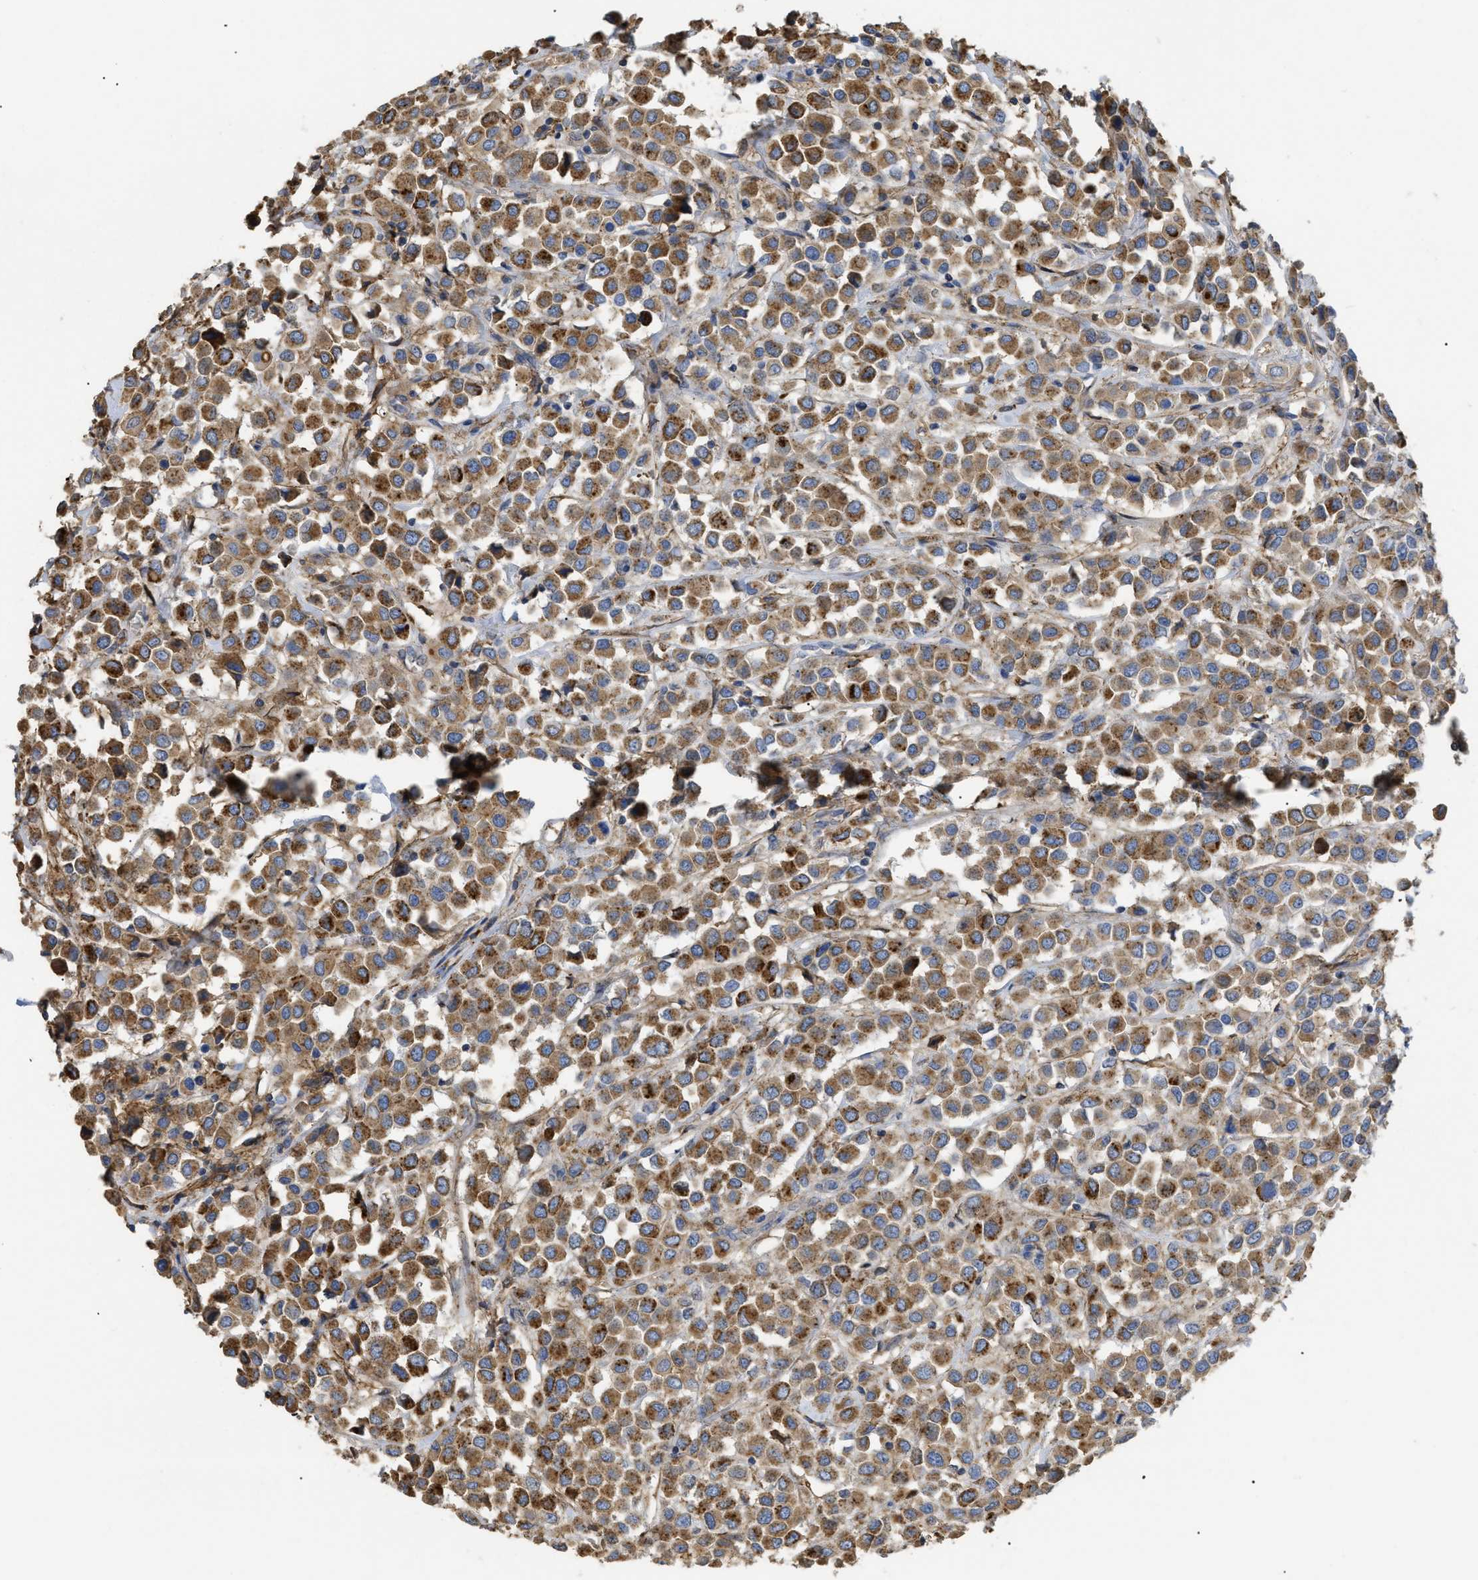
{"staining": {"intensity": "moderate", "quantity": ">75%", "location": "cytoplasmic/membranous"}, "tissue": "breast cancer", "cell_type": "Tumor cells", "image_type": "cancer", "snomed": [{"axis": "morphology", "description": "Duct carcinoma"}, {"axis": "topography", "description": "Breast"}], "caption": "A histopathology image showing moderate cytoplasmic/membranous staining in approximately >75% of tumor cells in breast infiltrating ductal carcinoma, as visualized by brown immunohistochemical staining.", "gene": "ANXA4", "patient": {"sex": "female", "age": 61}}